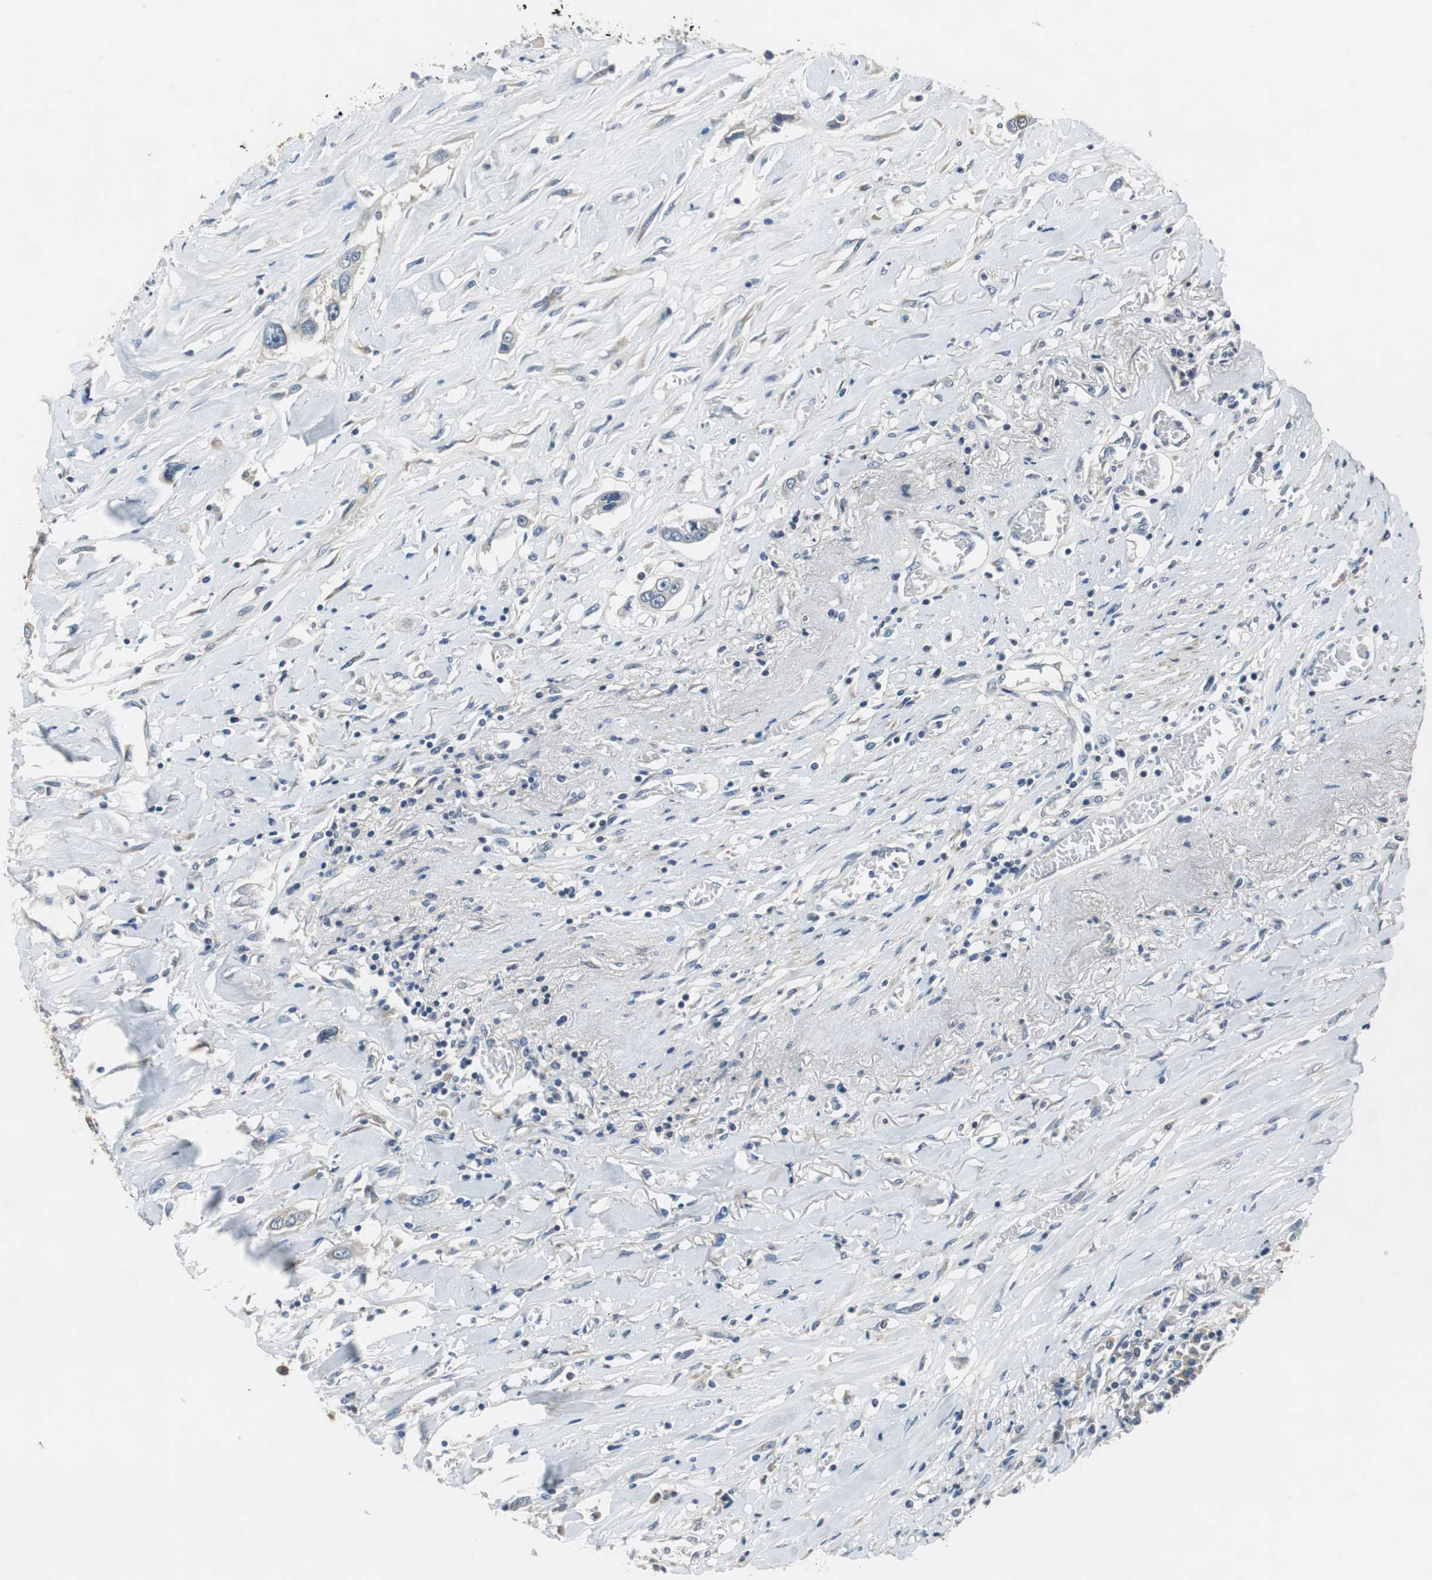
{"staining": {"intensity": "weak", "quantity": "<25%", "location": "cytoplasmic/membranous"}, "tissue": "lung cancer", "cell_type": "Tumor cells", "image_type": "cancer", "snomed": [{"axis": "morphology", "description": "Squamous cell carcinoma, NOS"}, {"axis": "topography", "description": "Lung"}], "caption": "A micrograph of human lung squamous cell carcinoma is negative for staining in tumor cells.", "gene": "FADS2", "patient": {"sex": "male", "age": 71}}